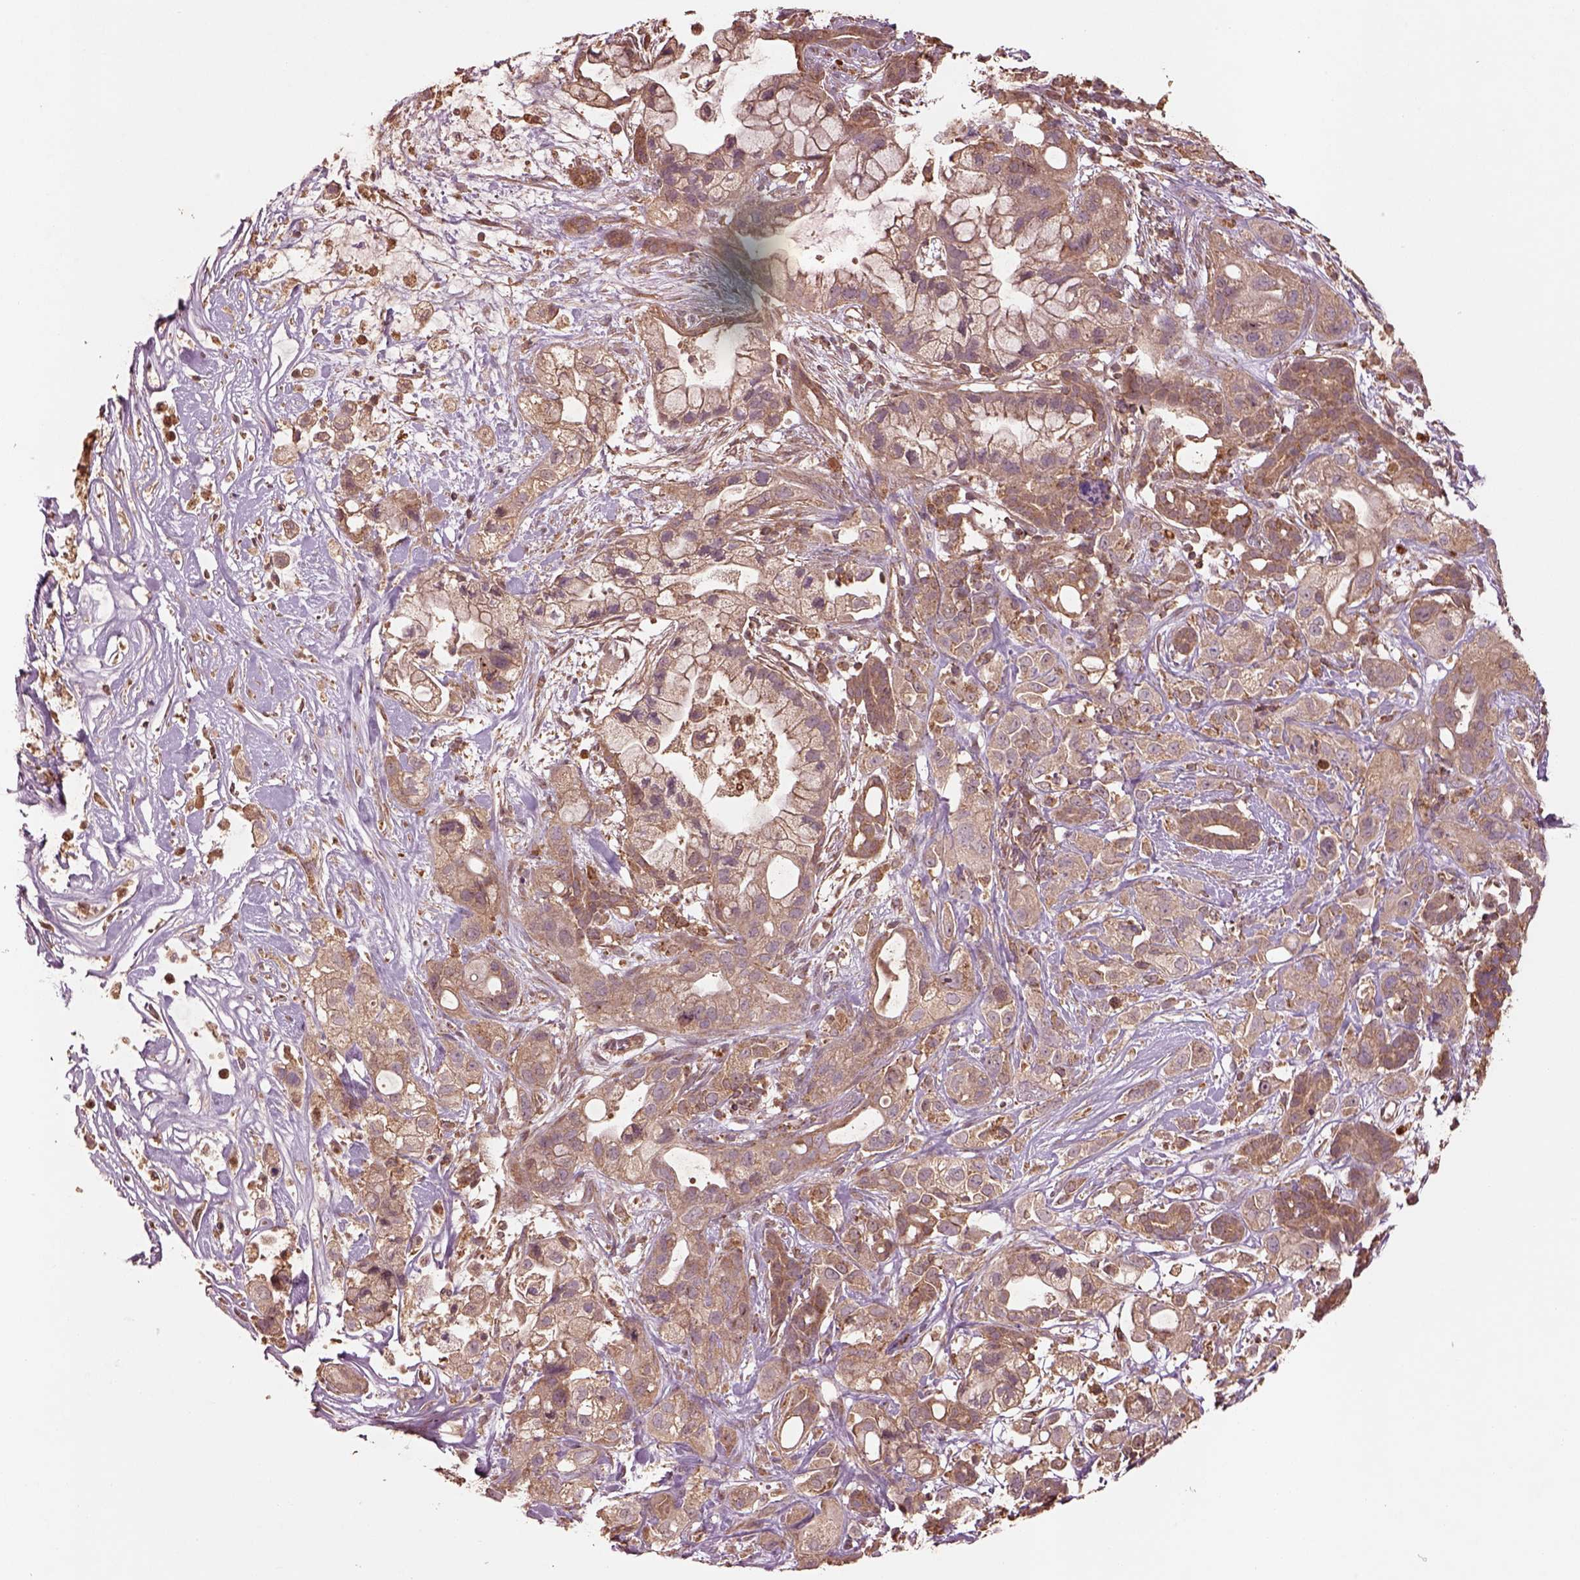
{"staining": {"intensity": "weak", "quantity": ">75%", "location": "cytoplasmic/membranous"}, "tissue": "pancreatic cancer", "cell_type": "Tumor cells", "image_type": "cancer", "snomed": [{"axis": "morphology", "description": "Adenocarcinoma, NOS"}, {"axis": "topography", "description": "Pancreas"}], "caption": "Protein staining of pancreatic adenocarcinoma tissue reveals weak cytoplasmic/membranous positivity in approximately >75% of tumor cells.", "gene": "TRADD", "patient": {"sex": "male", "age": 44}}